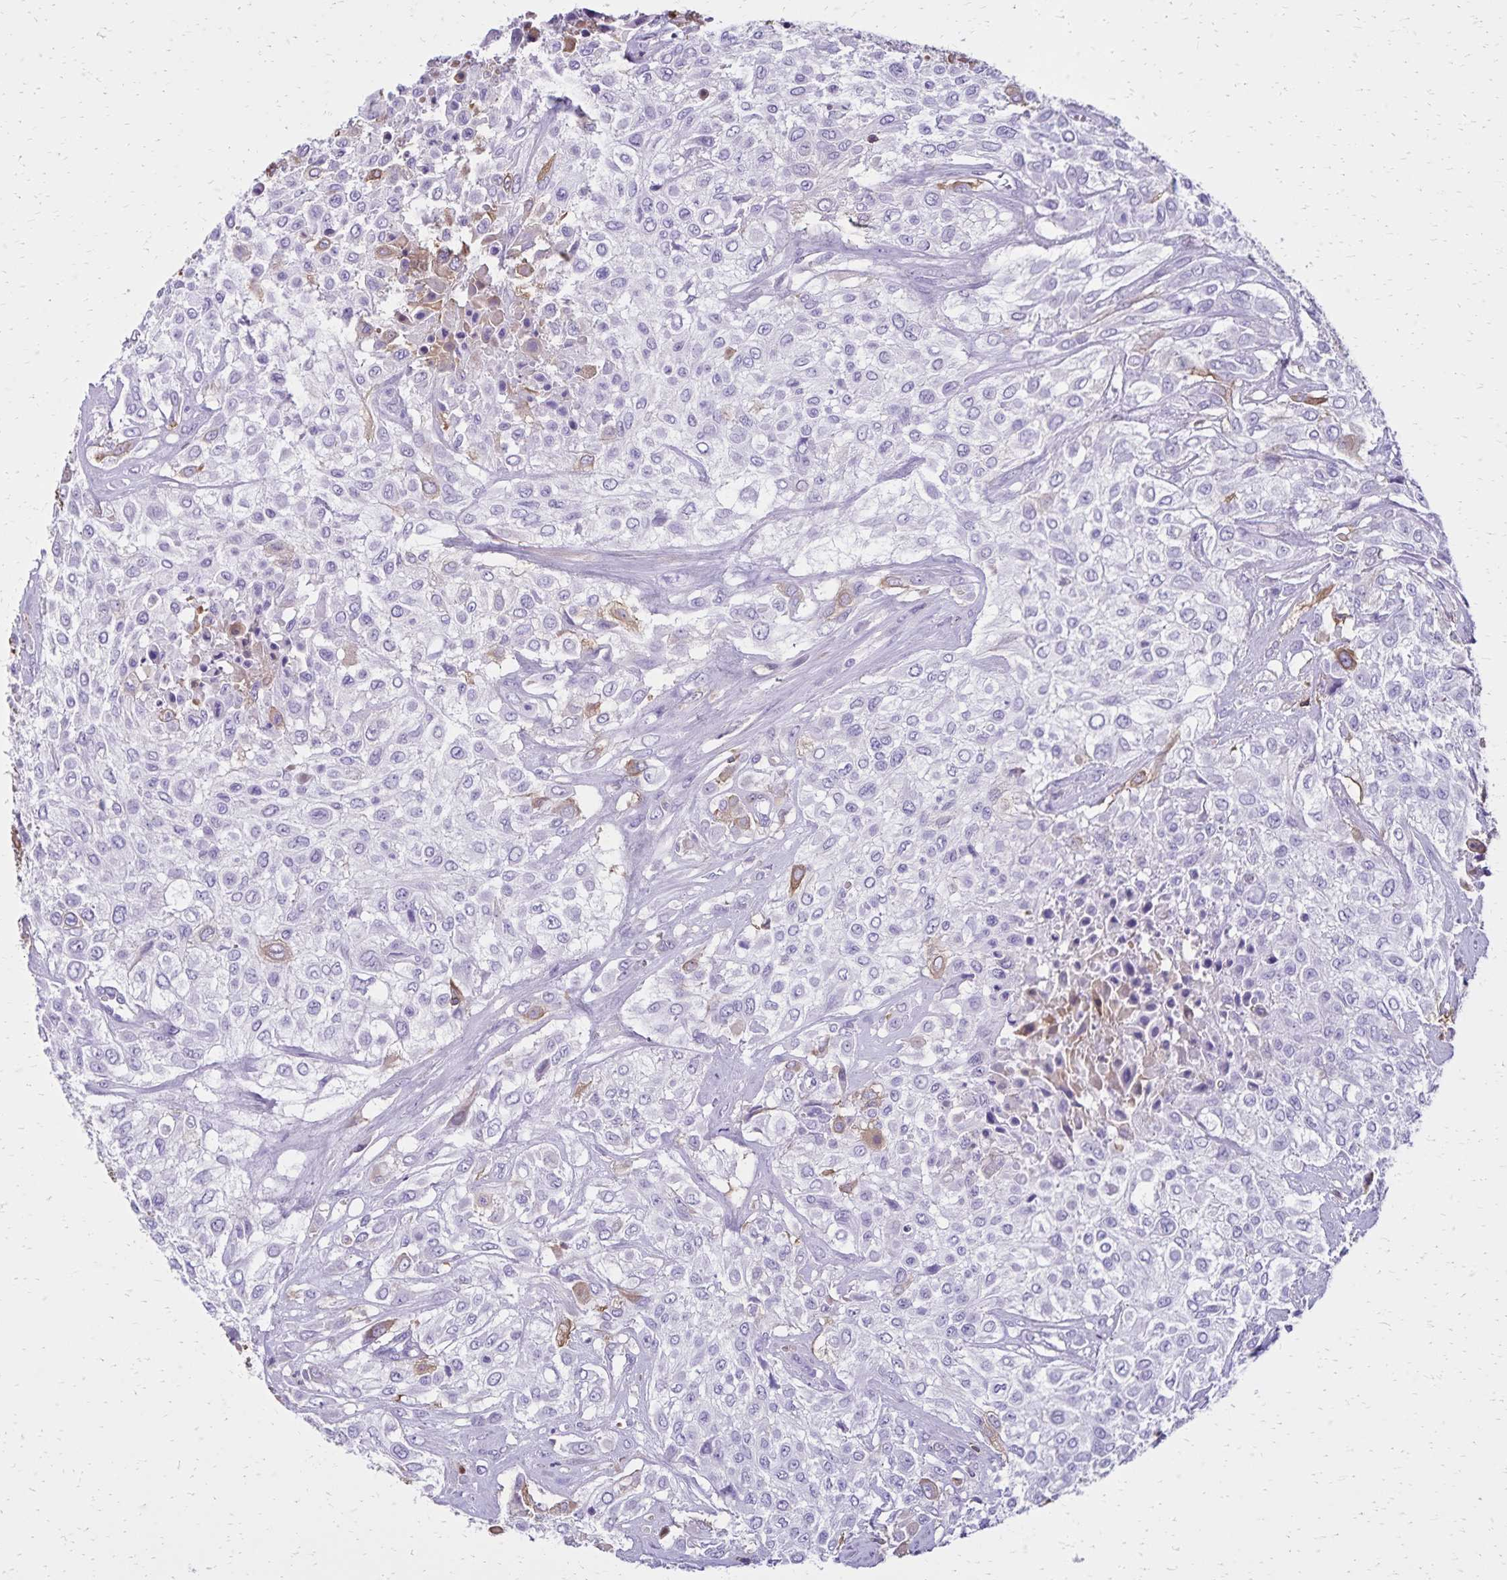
{"staining": {"intensity": "negative", "quantity": "none", "location": "none"}, "tissue": "urothelial cancer", "cell_type": "Tumor cells", "image_type": "cancer", "snomed": [{"axis": "morphology", "description": "Urothelial carcinoma, High grade"}, {"axis": "topography", "description": "Urinary bladder"}], "caption": "Protein analysis of urothelial cancer shows no significant expression in tumor cells.", "gene": "CD27", "patient": {"sex": "male", "age": 57}}